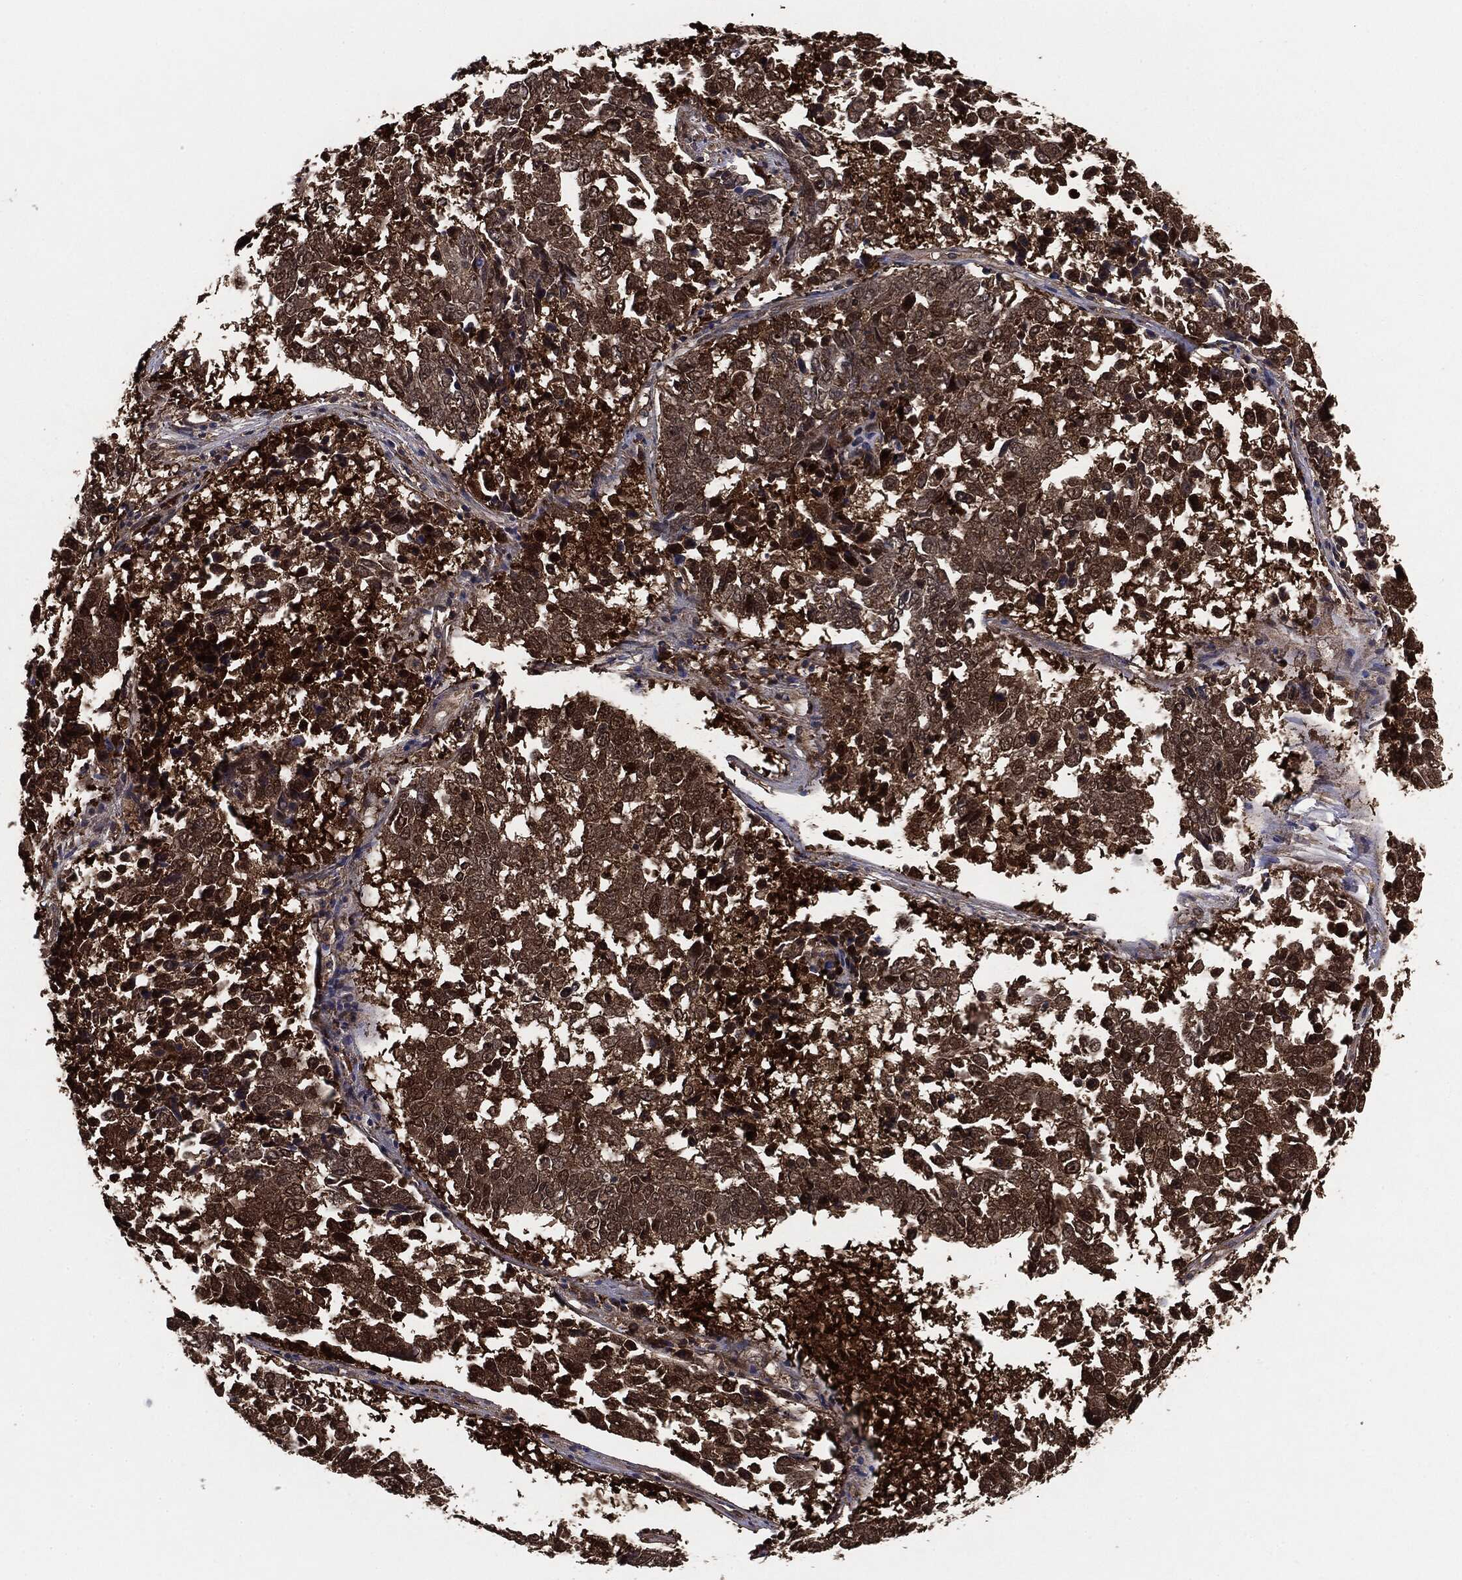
{"staining": {"intensity": "moderate", "quantity": ">75%", "location": "cytoplasmic/membranous"}, "tissue": "lung cancer", "cell_type": "Tumor cells", "image_type": "cancer", "snomed": [{"axis": "morphology", "description": "Squamous cell carcinoma, NOS"}, {"axis": "topography", "description": "Lung"}], "caption": "Protein expression analysis of human lung cancer reveals moderate cytoplasmic/membranous positivity in approximately >75% of tumor cells.", "gene": "NME1", "patient": {"sex": "male", "age": 82}}